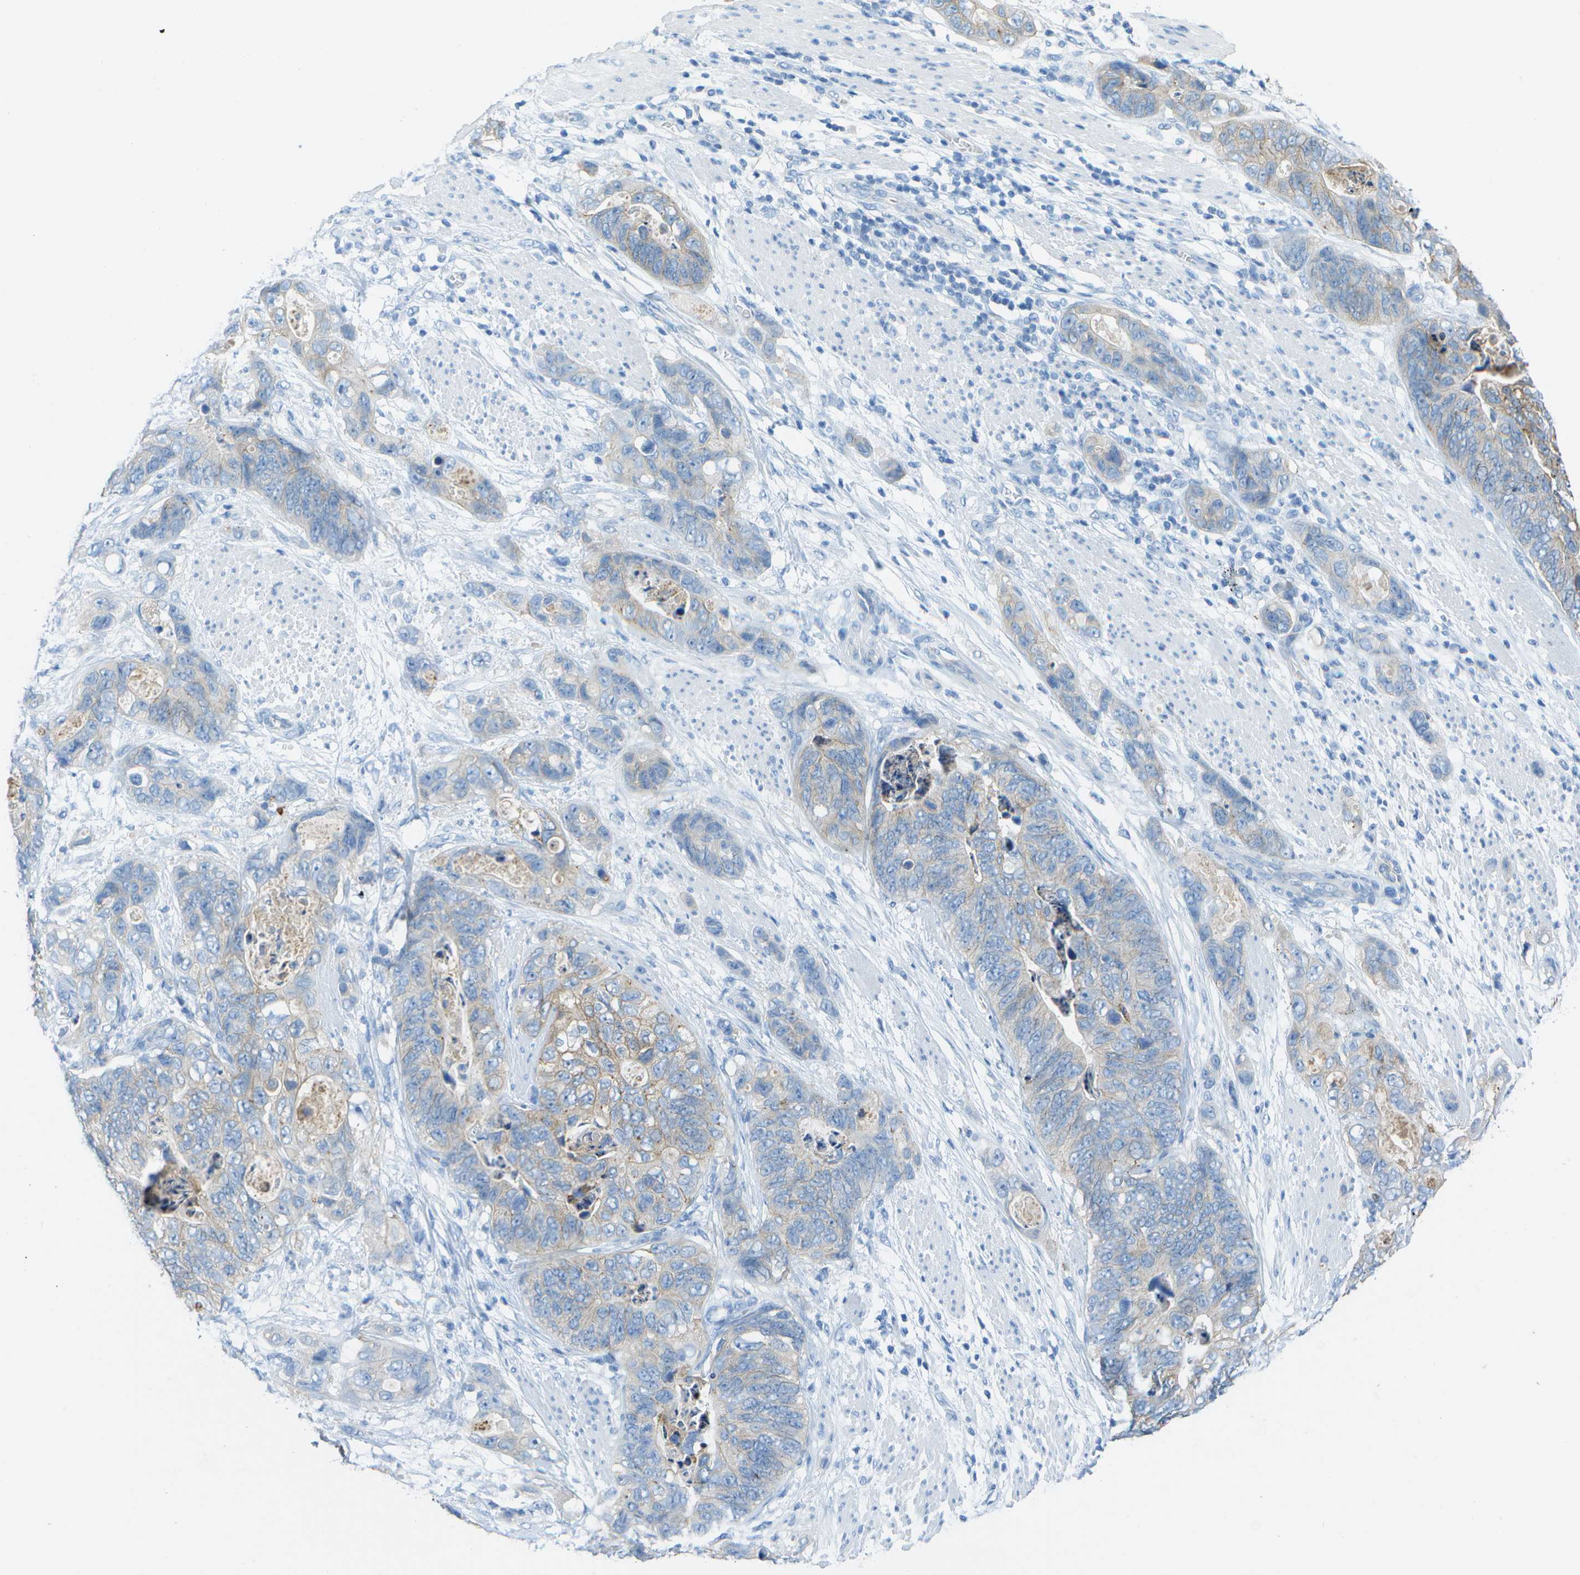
{"staining": {"intensity": "negative", "quantity": "none", "location": "none"}, "tissue": "stomach cancer", "cell_type": "Tumor cells", "image_type": "cancer", "snomed": [{"axis": "morphology", "description": "Adenocarcinoma, NOS"}, {"axis": "topography", "description": "Stomach"}], "caption": "Stomach cancer (adenocarcinoma) was stained to show a protein in brown. There is no significant staining in tumor cells. (Stains: DAB IHC with hematoxylin counter stain, Microscopy: brightfield microscopy at high magnification).", "gene": "CD46", "patient": {"sex": "female", "age": 89}}